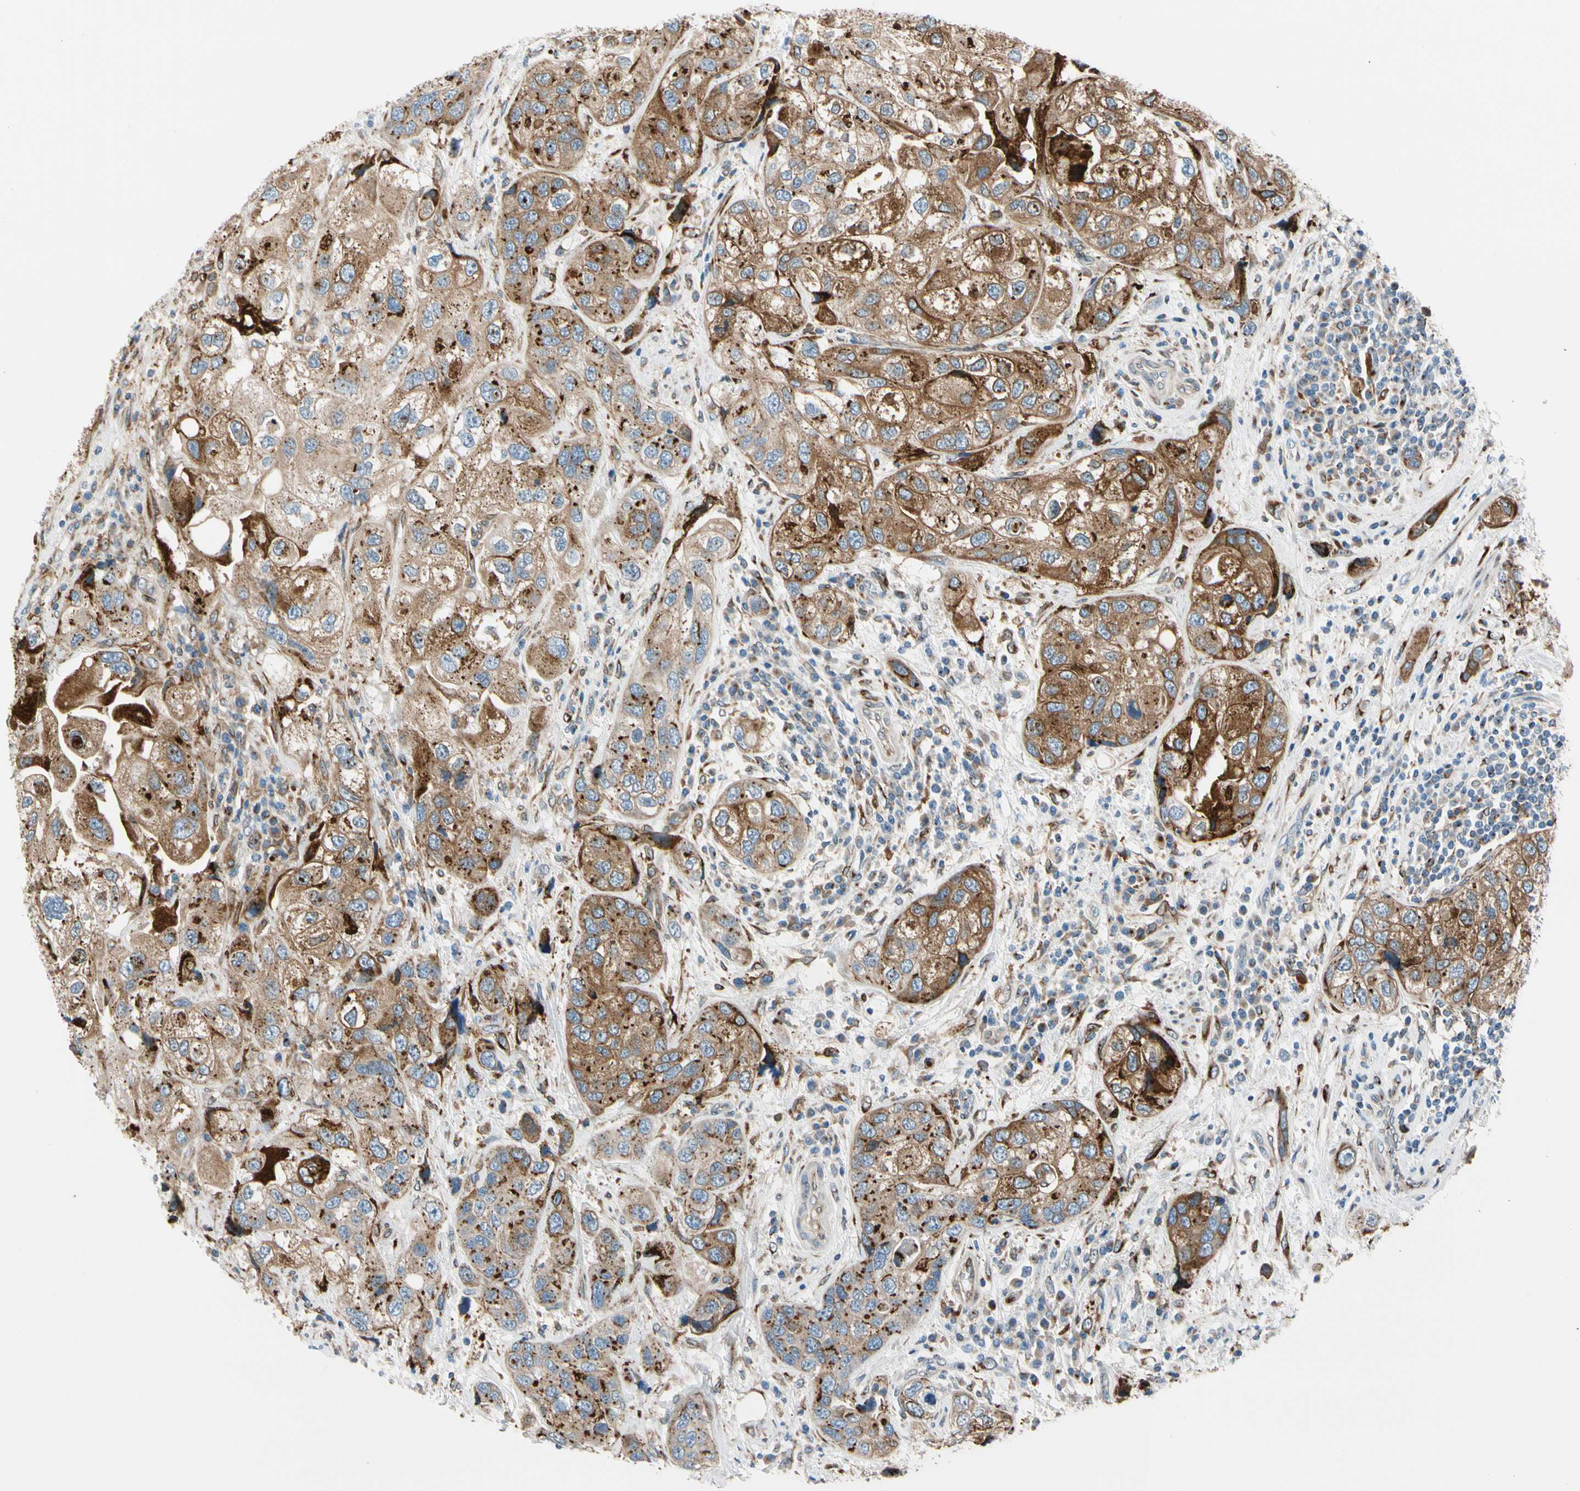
{"staining": {"intensity": "moderate", "quantity": ">75%", "location": "cytoplasmic/membranous"}, "tissue": "urothelial cancer", "cell_type": "Tumor cells", "image_type": "cancer", "snomed": [{"axis": "morphology", "description": "Urothelial carcinoma, High grade"}, {"axis": "topography", "description": "Urinary bladder"}], "caption": "Immunohistochemistry histopathology image of neoplastic tissue: human urothelial carcinoma (high-grade) stained using immunohistochemistry (IHC) exhibits medium levels of moderate protein expression localized specifically in the cytoplasmic/membranous of tumor cells, appearing as a cytoplasmic/membranous brown color.", "gene": "NUCB1", "patient": {"sex": "female", "age": 64}}